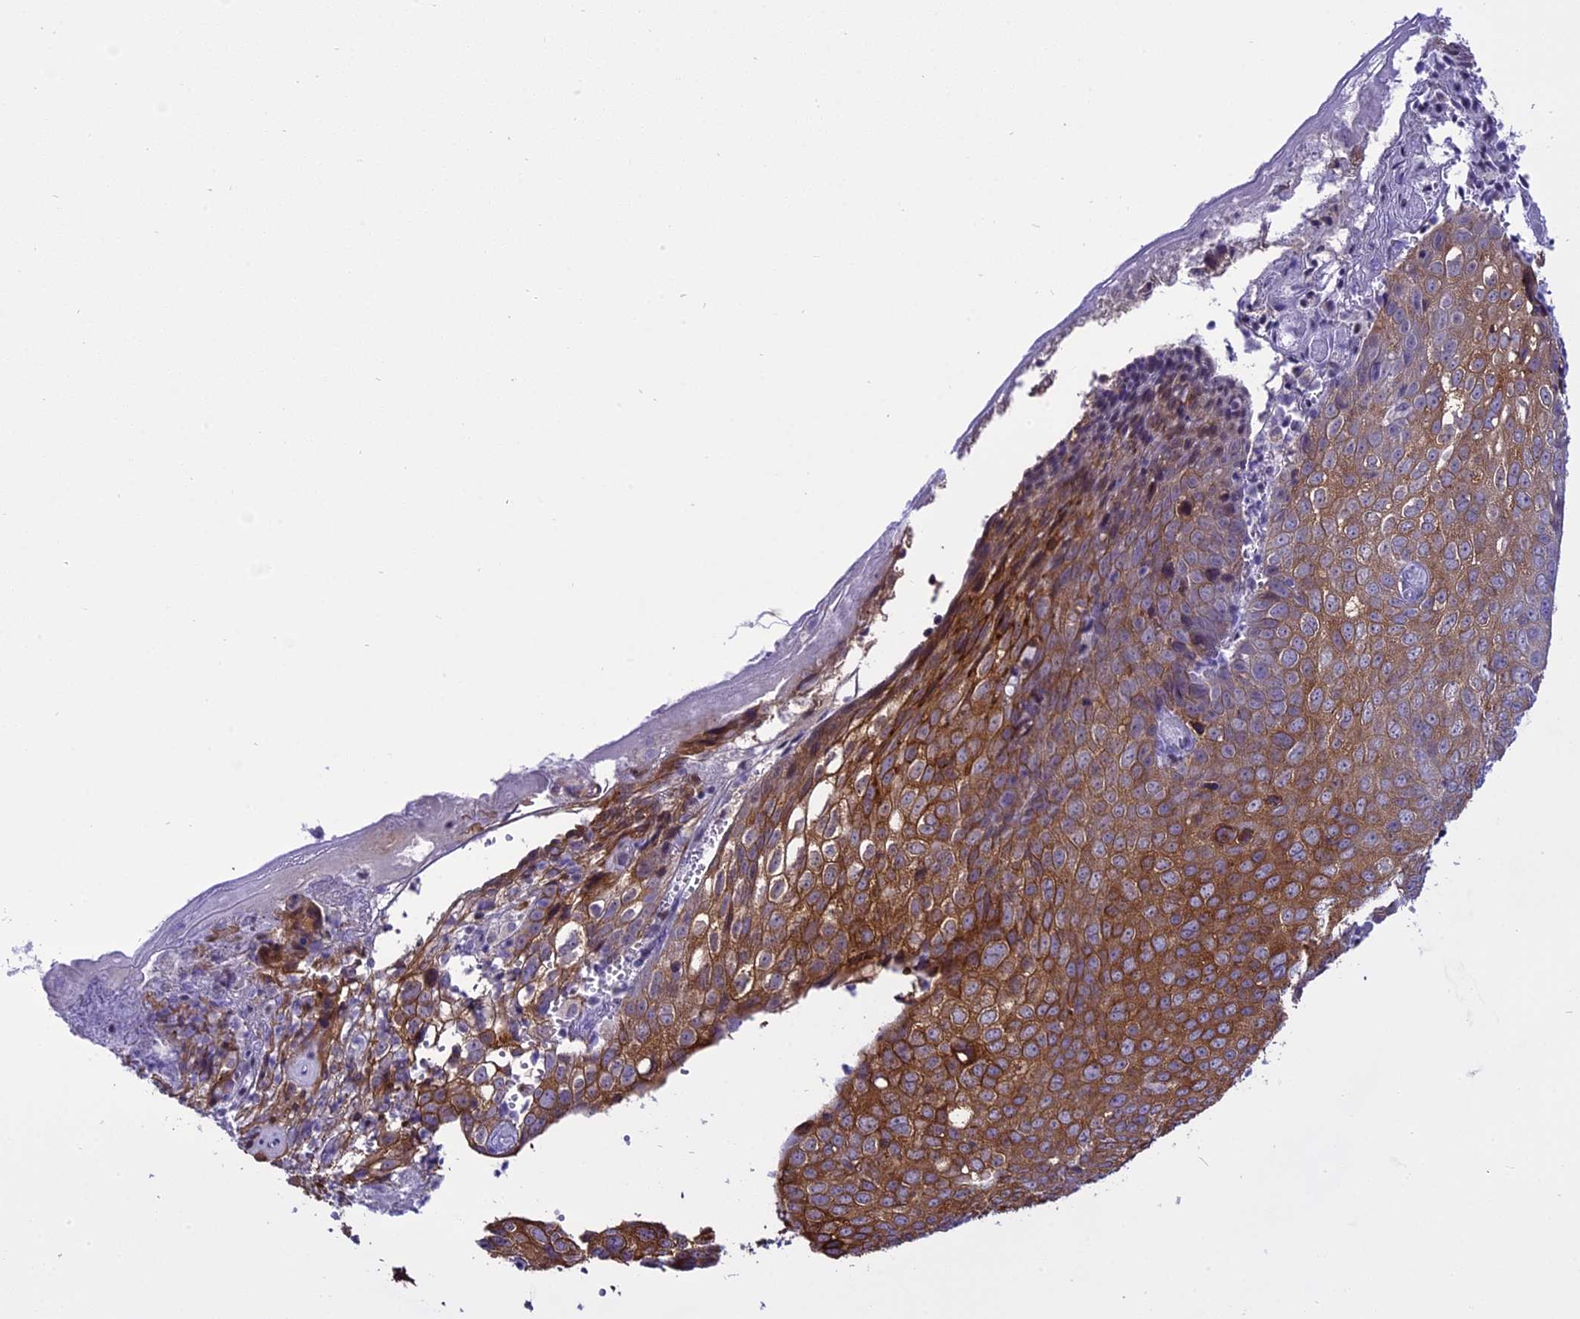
{"staining": {"intensity": "moderate", "quantity": ">75%", "location": "cytoplasmic/membranous"}, "tissue": "skin cancer", "cell_type": "Tumor cells", "image_type": "cancer", "snomed": [{"axis": "morphology", "description": "Squamous cell carcinoma, NOS"}, {"axis": "topography", "description": "Skin"}], "caption": "Tumor cells exhibit medium levels of moderate cytoplasmic/membranous positivity in about >75% of cells in human skin squamous cell carcinoma.", "gene": "SPIRE2", "patient": {"sex": "male", "age": 71}}